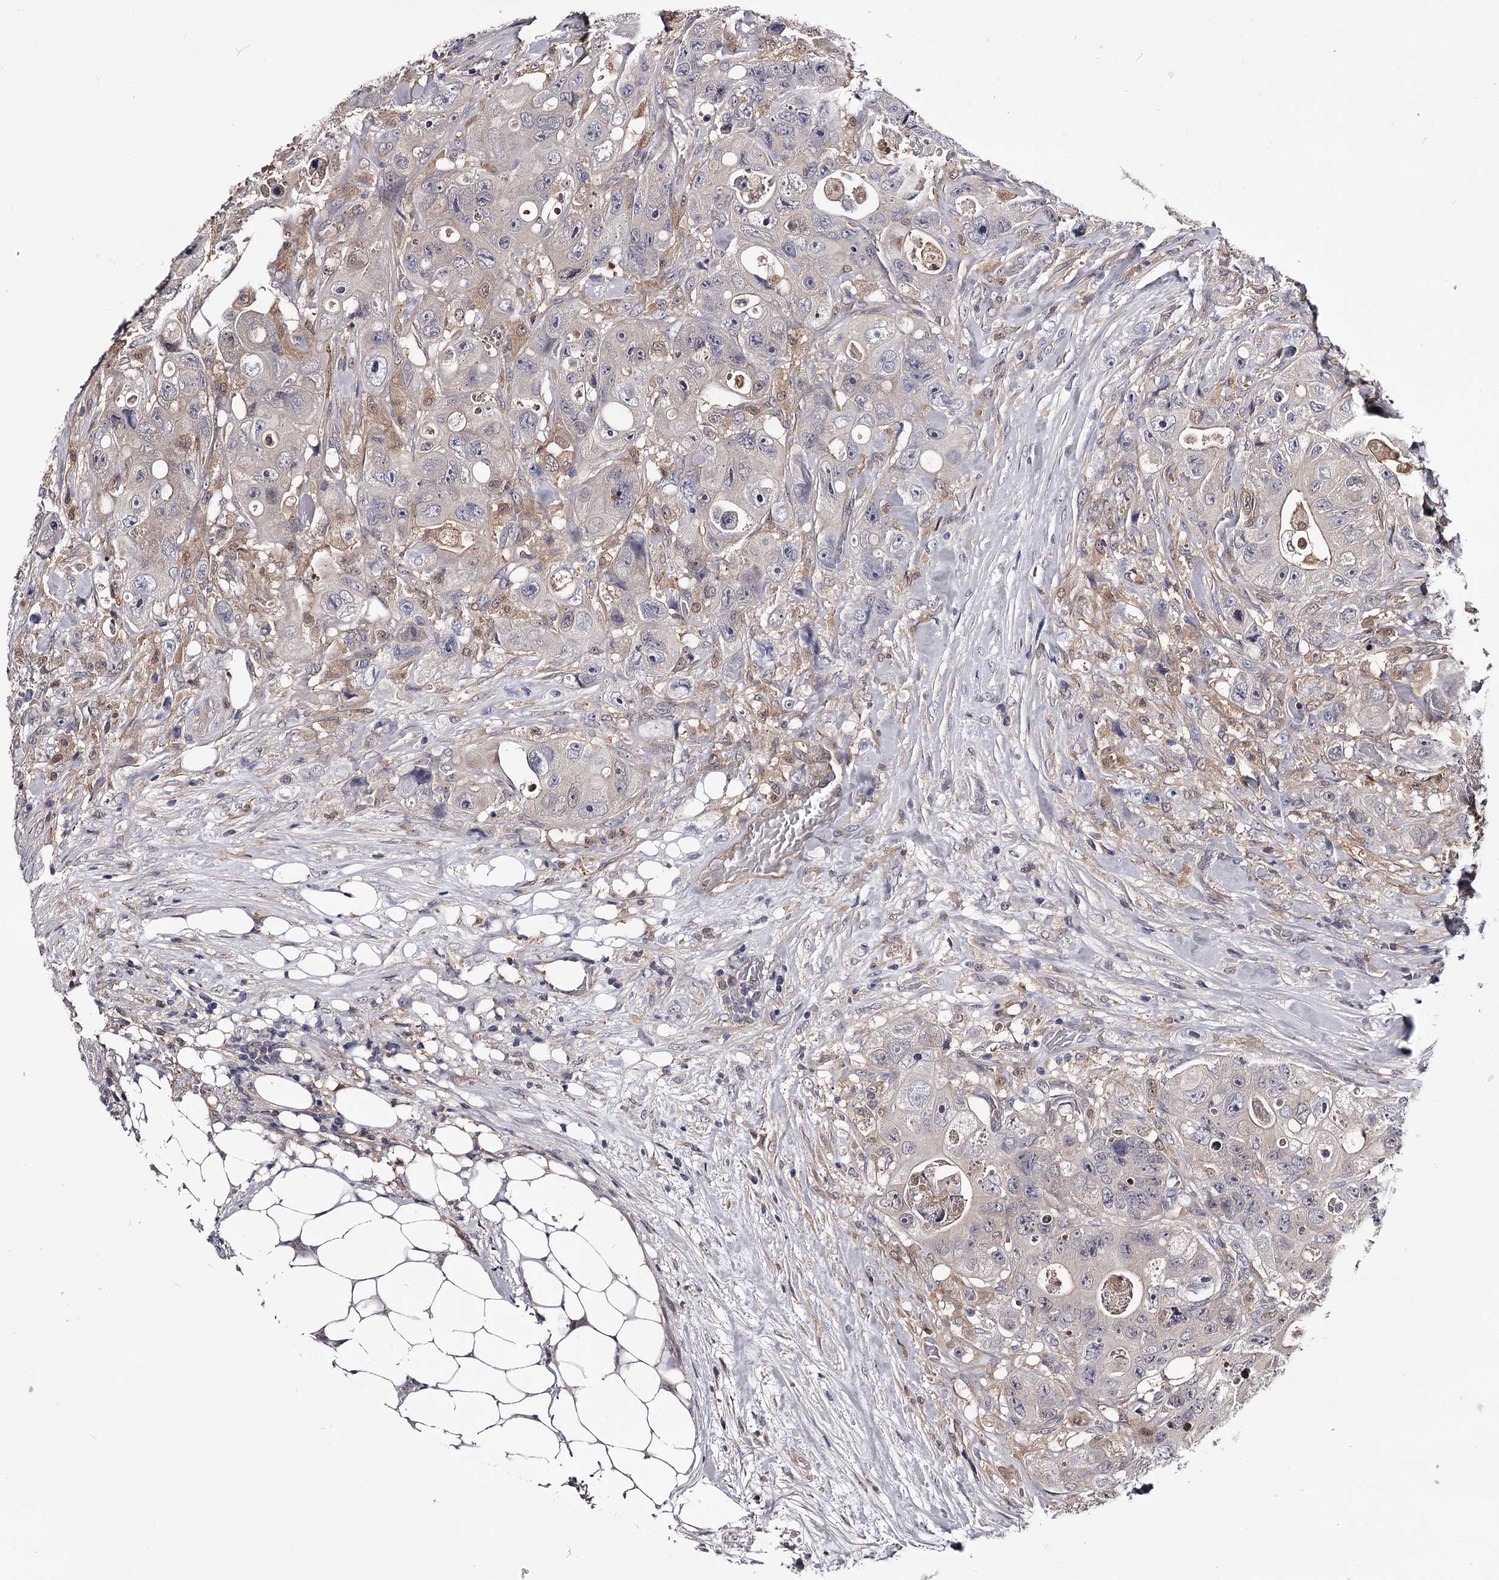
{"staining": {"intensity": "negative", "quantity": "none", "location": "none"}, "tissue": "colorectal cancer", "cell_type": "Tumor cells", "image_type": "cancer", "snomed": [{"axis": "morphology", "description": "Adenocarcinoma, NOS"}, {"axis": "topography", "description": "Colon"}], "caption": "This is an immunohistochemistry (IHC) micrograph of human colorectal cancer (adenocarcinoma). There is no positivity in tumor cells.", "gene": "GSTO1", "patient": {"sex": "female", "age": 46}}